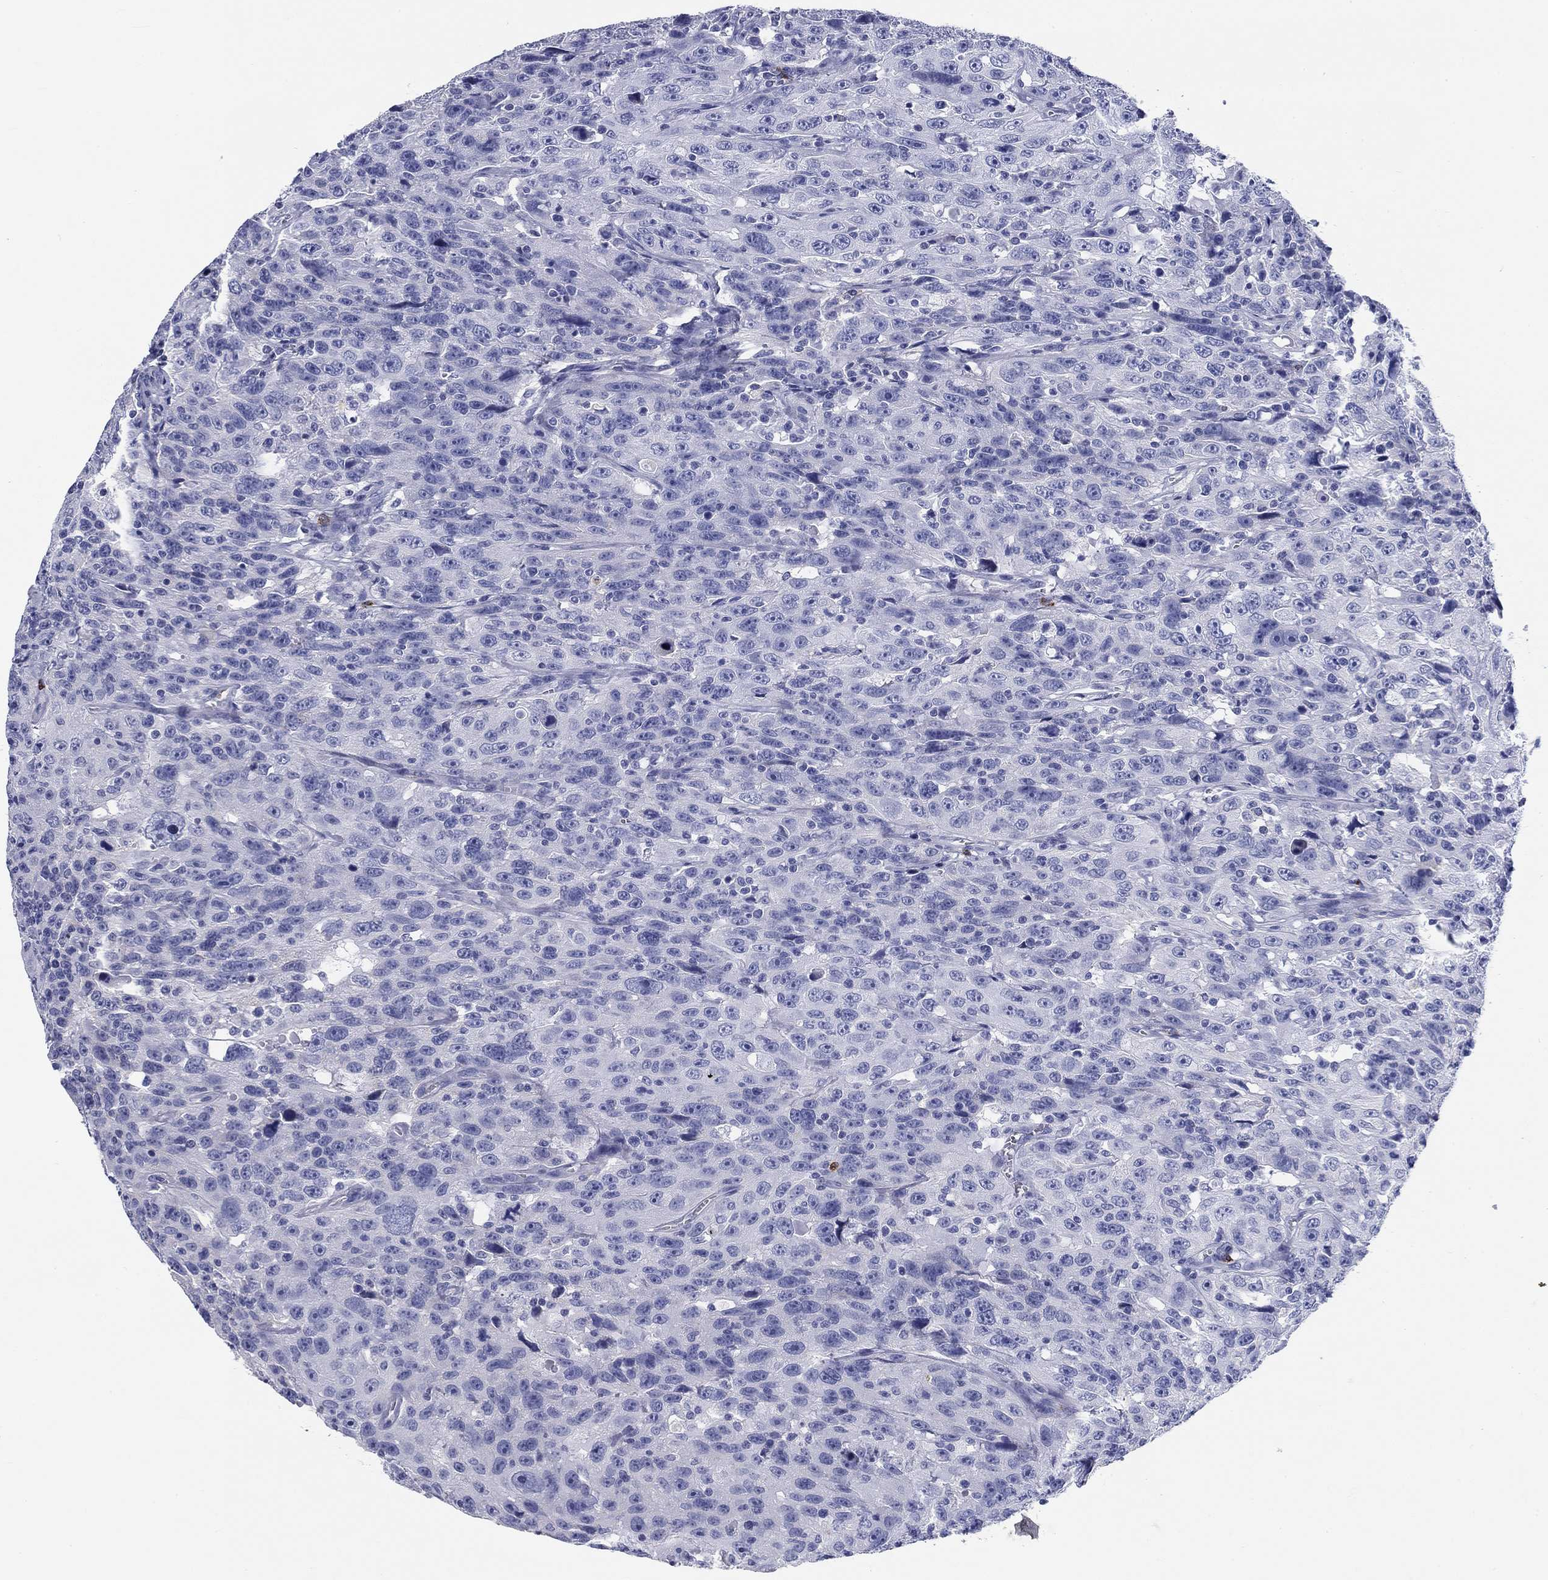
{"staining": {"intensity": "negative", "quantity": "none", "location": "none"}, "tissue": "urothelial cancer", "cell_type": "Tumor cells", "image_type": "cancer", "snomed": [{"axis": "morphology", "description": "Urothelial carcinoma, NOS"}, {"axis": "morphology", "description": "Urothelial carcinoma, High grade"}, {"axis": "topography", "description": "Urinary bladder"}], "caption": "This micrograph is of high-grade urothelial carcinoma stained with immunohistochemistry (IHC) to label a protein in brown with the nuclei are counter-stained blue. There is no expression in tumor cells.", "gene": "CD40LG", "patient": {"sex": "female", "age": 73}}